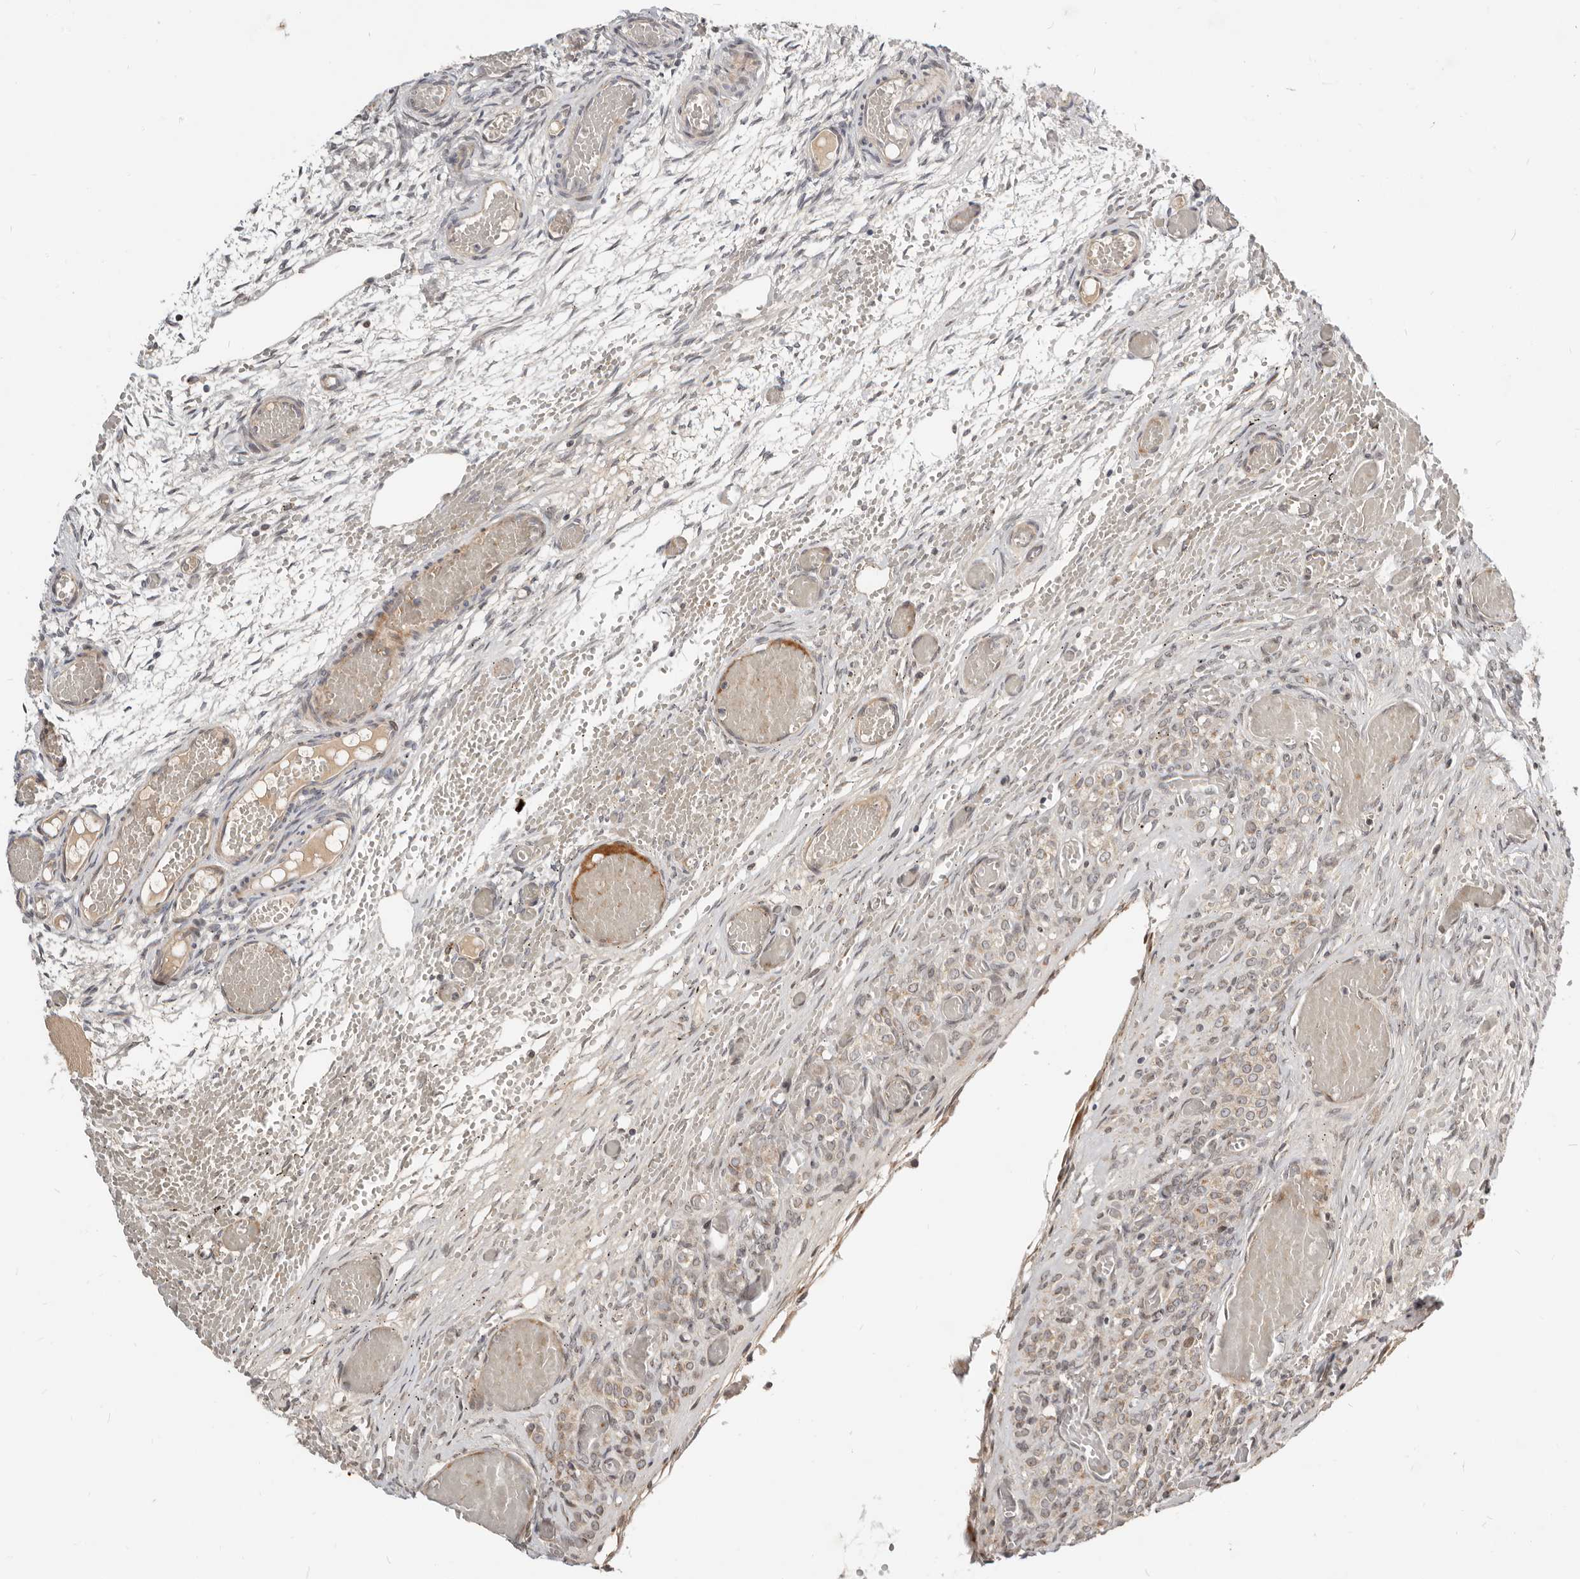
{"staining": {"intensity": "negative", "quantity": "none", "location": "none"}, "tissue": "ovary", "cell_type": "Ovarian stroma cells", "image_type": "normal", "snomed": [{"axis": "morphology", "description": "Adenocarcinoma, NOS"}, {"axis": "topography", "description": "Endometrium"}], "caption": "High power microscopy photomicrograph of an immunohistochemistry photomicrograph of benign ovary, revealing no significant staining in ovarian stroma cells. The staining is performed using DAB (3,3'-diaminobenzidine) brown chromogen with nuclei counter-stained in using hematoxylin.", "gene": "NPY4R2", "patient": {"sex": "female", "age": 32}}